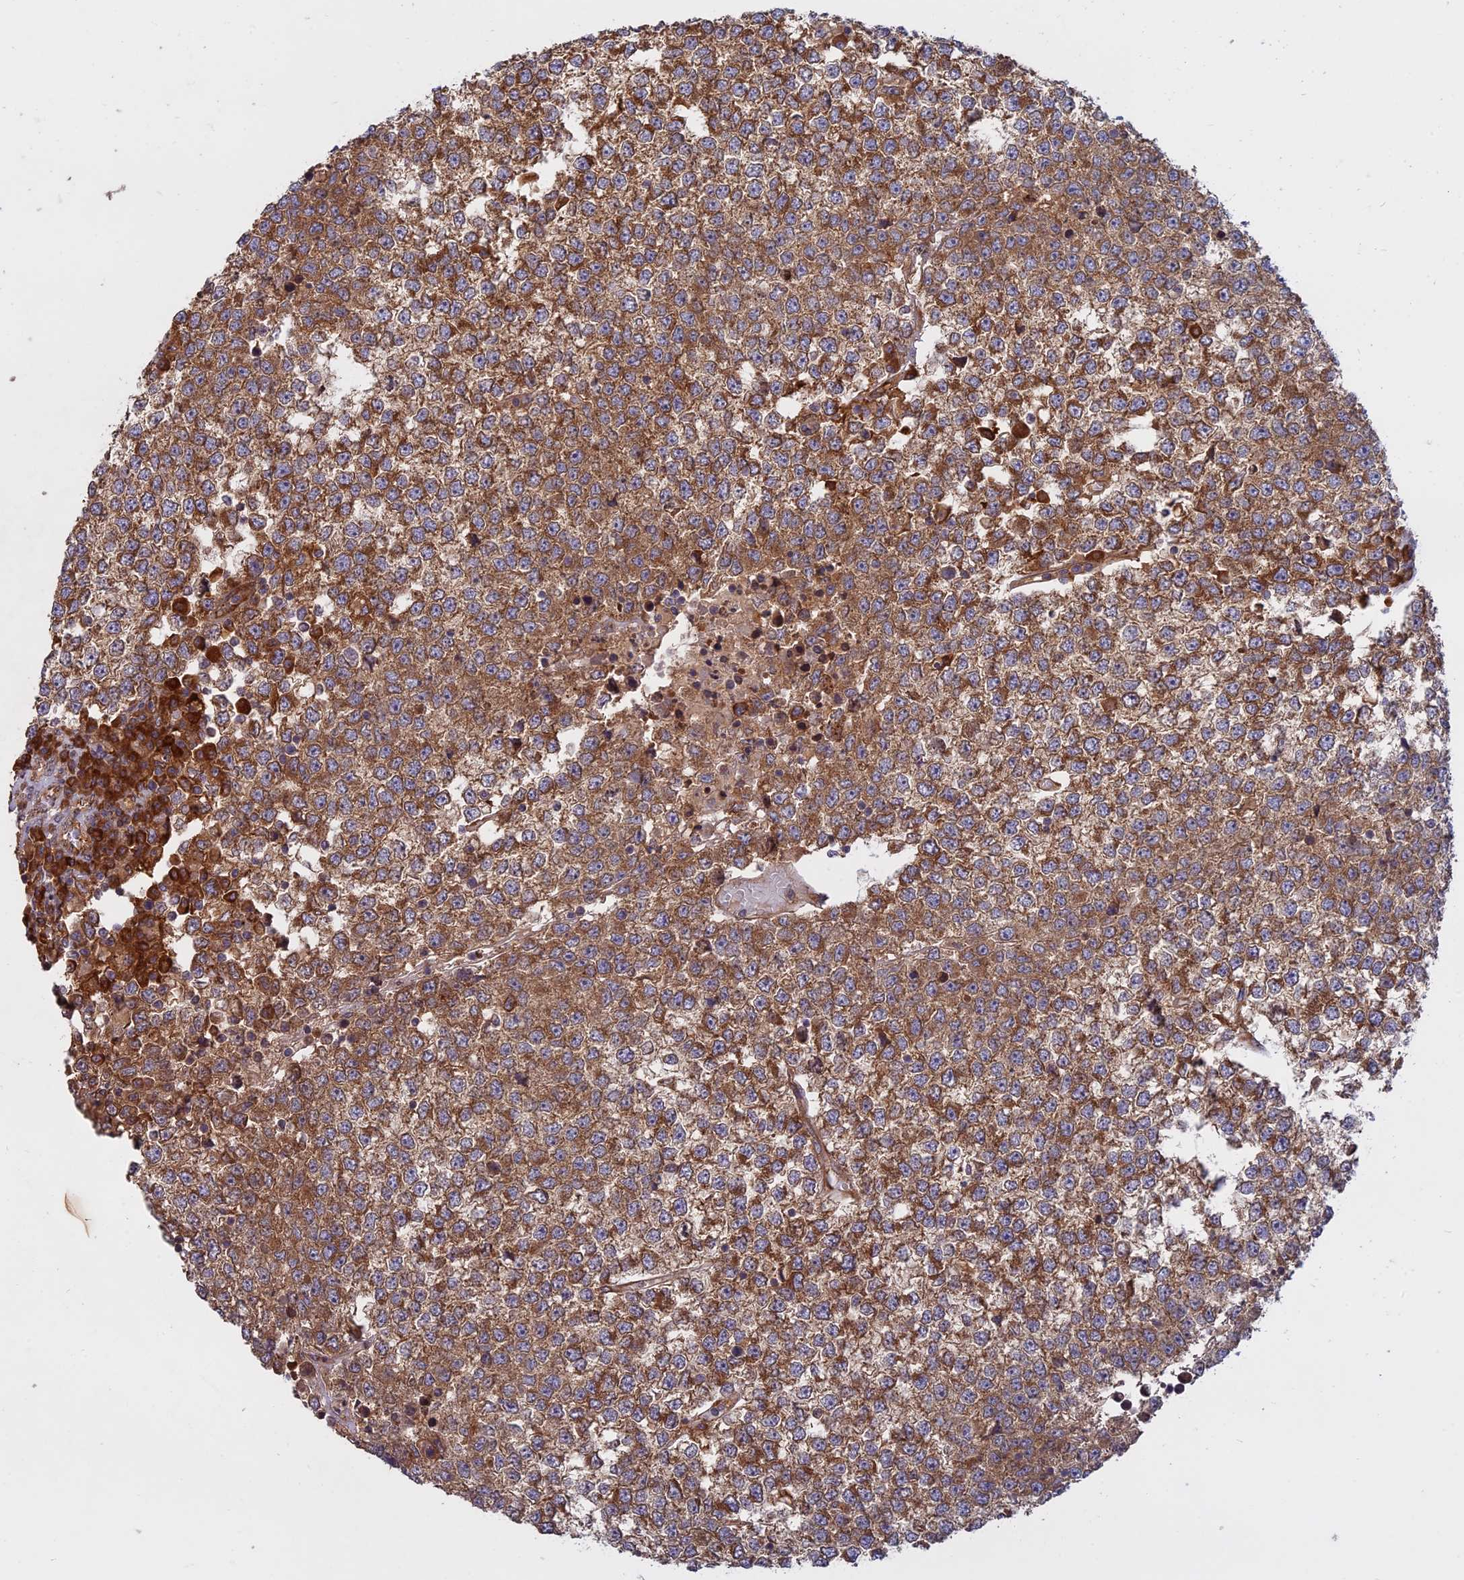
{"staining": {"intensity": "strong", "quantity": ">75%", "location": "cytoplasmic/membranous"}, "tissue": "testis cancer", "cell_type": "Tumor cells", "image_type": "cancer", "snomed": [{"axis": "morphology", "description": "Seminoma, NOS"}, {"axis": "topography", "description": "Testis"}], "caption": "This is a micrograph of immunohistochemistry (IHC) staining of testis seminoma, which shows strong staining in the cytoplasmic/membranous of tumor cells.", "gene": "TMEM208", "patient": {"sex": "male", "age": 65}}